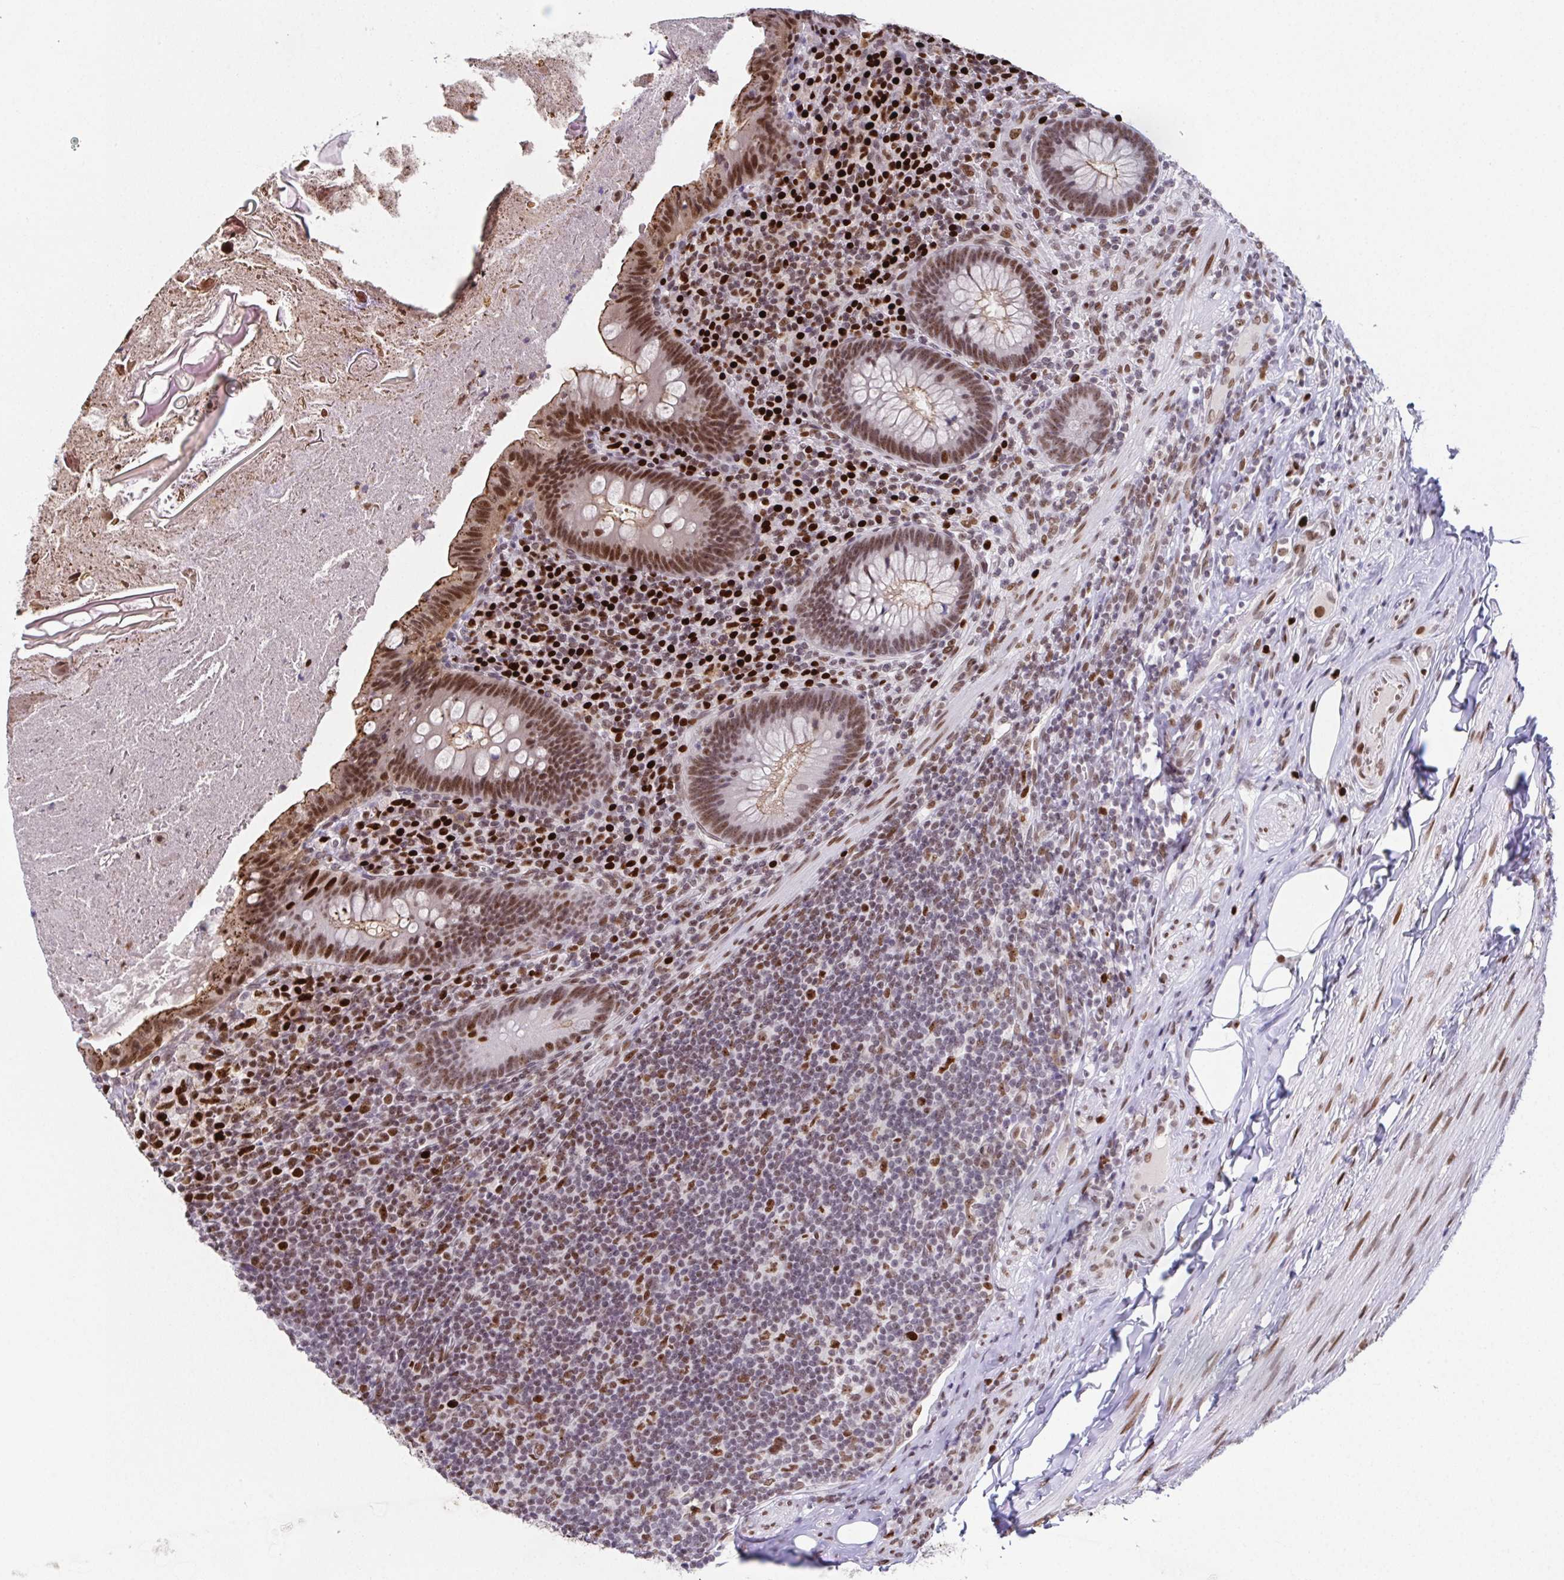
{"staining": {"intensity": "moderate", "quantity": "25%-75%", "location": "cytoplasmic/membranous,nuclear"}, "tissue": "appendix", "cell_type": "Glandular cells", "image_type": "normal", "snomed": [{"axis": "morphology", "description": "Normal tissue, NOS"}, {"axis": "topography", "description": "Appendix"}], "caption": "Appendix stained with DAB (3,3'-diaminobenzidine) immunohistochemistry reveals medium levels of moderate cytoplasmic/membranous,nuclear expression in approximately 25%-75% of glandular cells.", "gene": "RB1", "patient": {"sex": "male", "age": 47}}